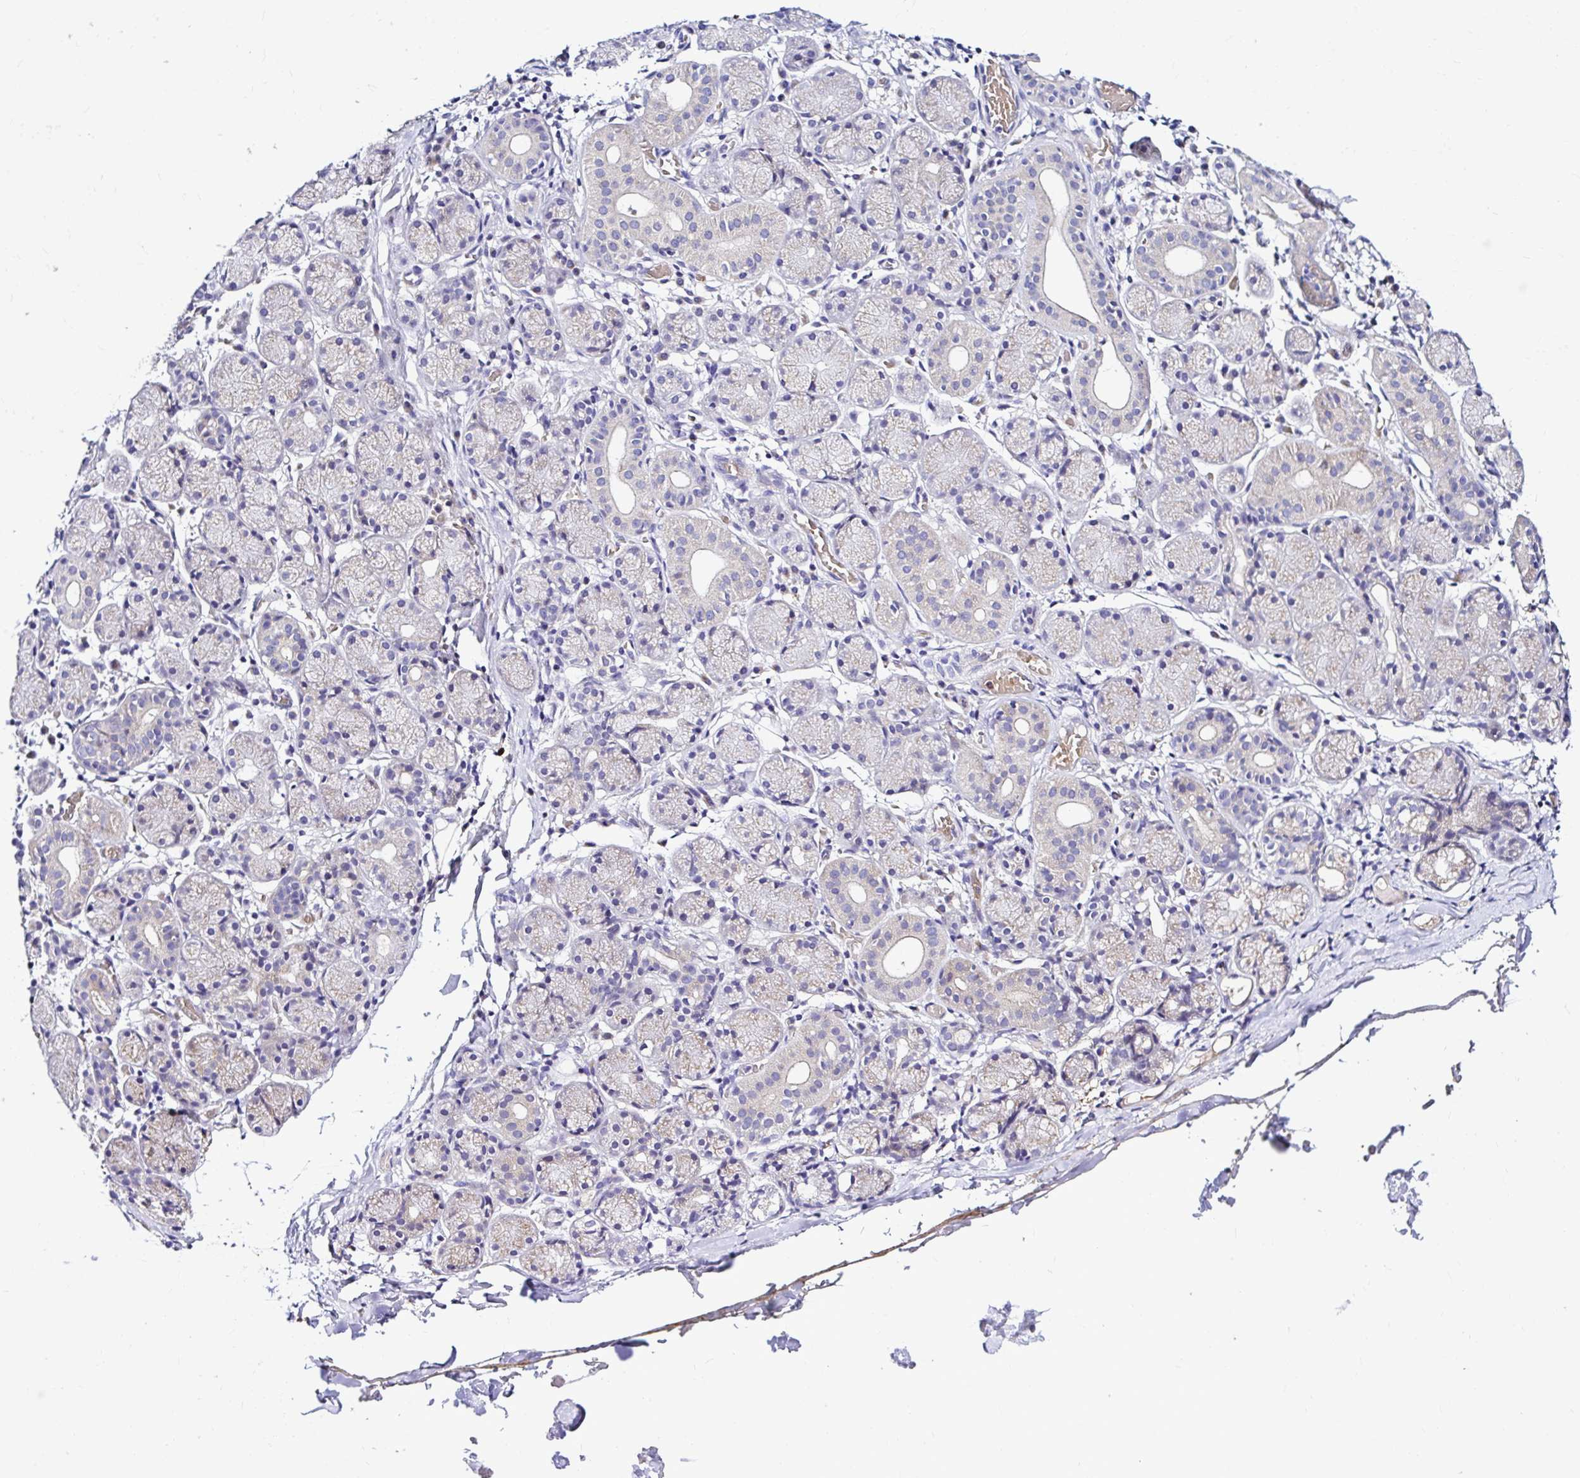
{"staining": {"intensity": "negative", "quantity": "none", "location": "none"}, "tissue": "salivary gland", "cell_type": "Glandular cells", "image_type": "normal", "snomed": [{"axis": "morphology", "description": "Normal tissue, NOS"}, {"axis": "topography", "description": "Salivary gland"}], "caption": "DAB immunohistochemical staining of normal salivary gland demonstrates no significant expression in glandular cells.", "gene": "DEPDC5", "patient": {"sex": "female", "age": 24}}